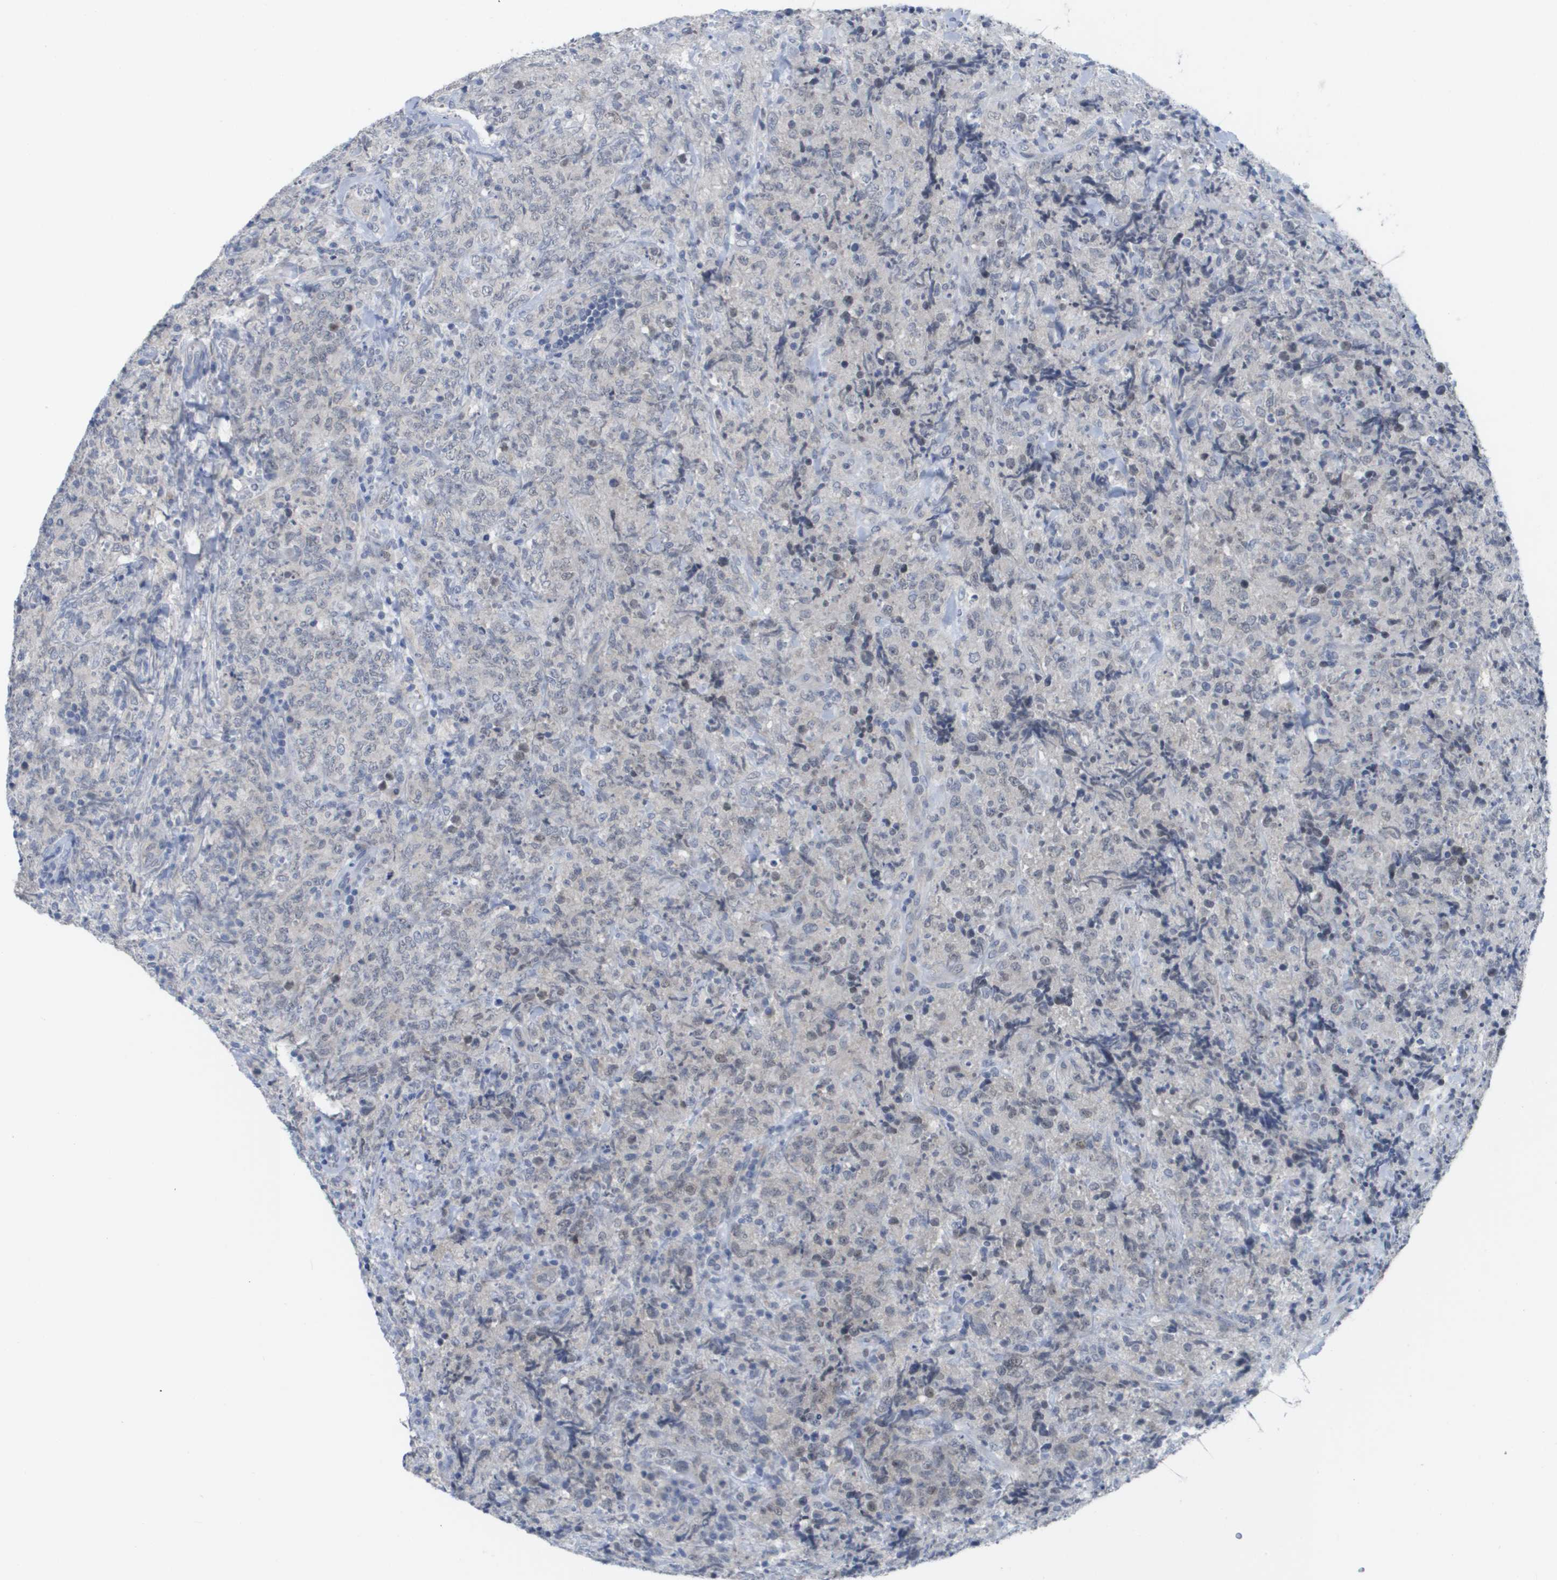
{"staining": {"intensity": "negative", "quantity": "none", "location": "none"}, "tissue": "lymphoma", "cell_type": "Tumor cells", "image_type": "cancer", "snomed": [{"axis": "morphology", "description": "Malignant lymphoma, non-Hodgkin's type, High grade"}, {"axis": "topography", "description": "Tonsil"}], "caption": "Lymphoma stained for a protein using IHC reveals no staining tumor cells.", "gene": "PDE4A", "patient": {"sex": "female", "age": 36}}